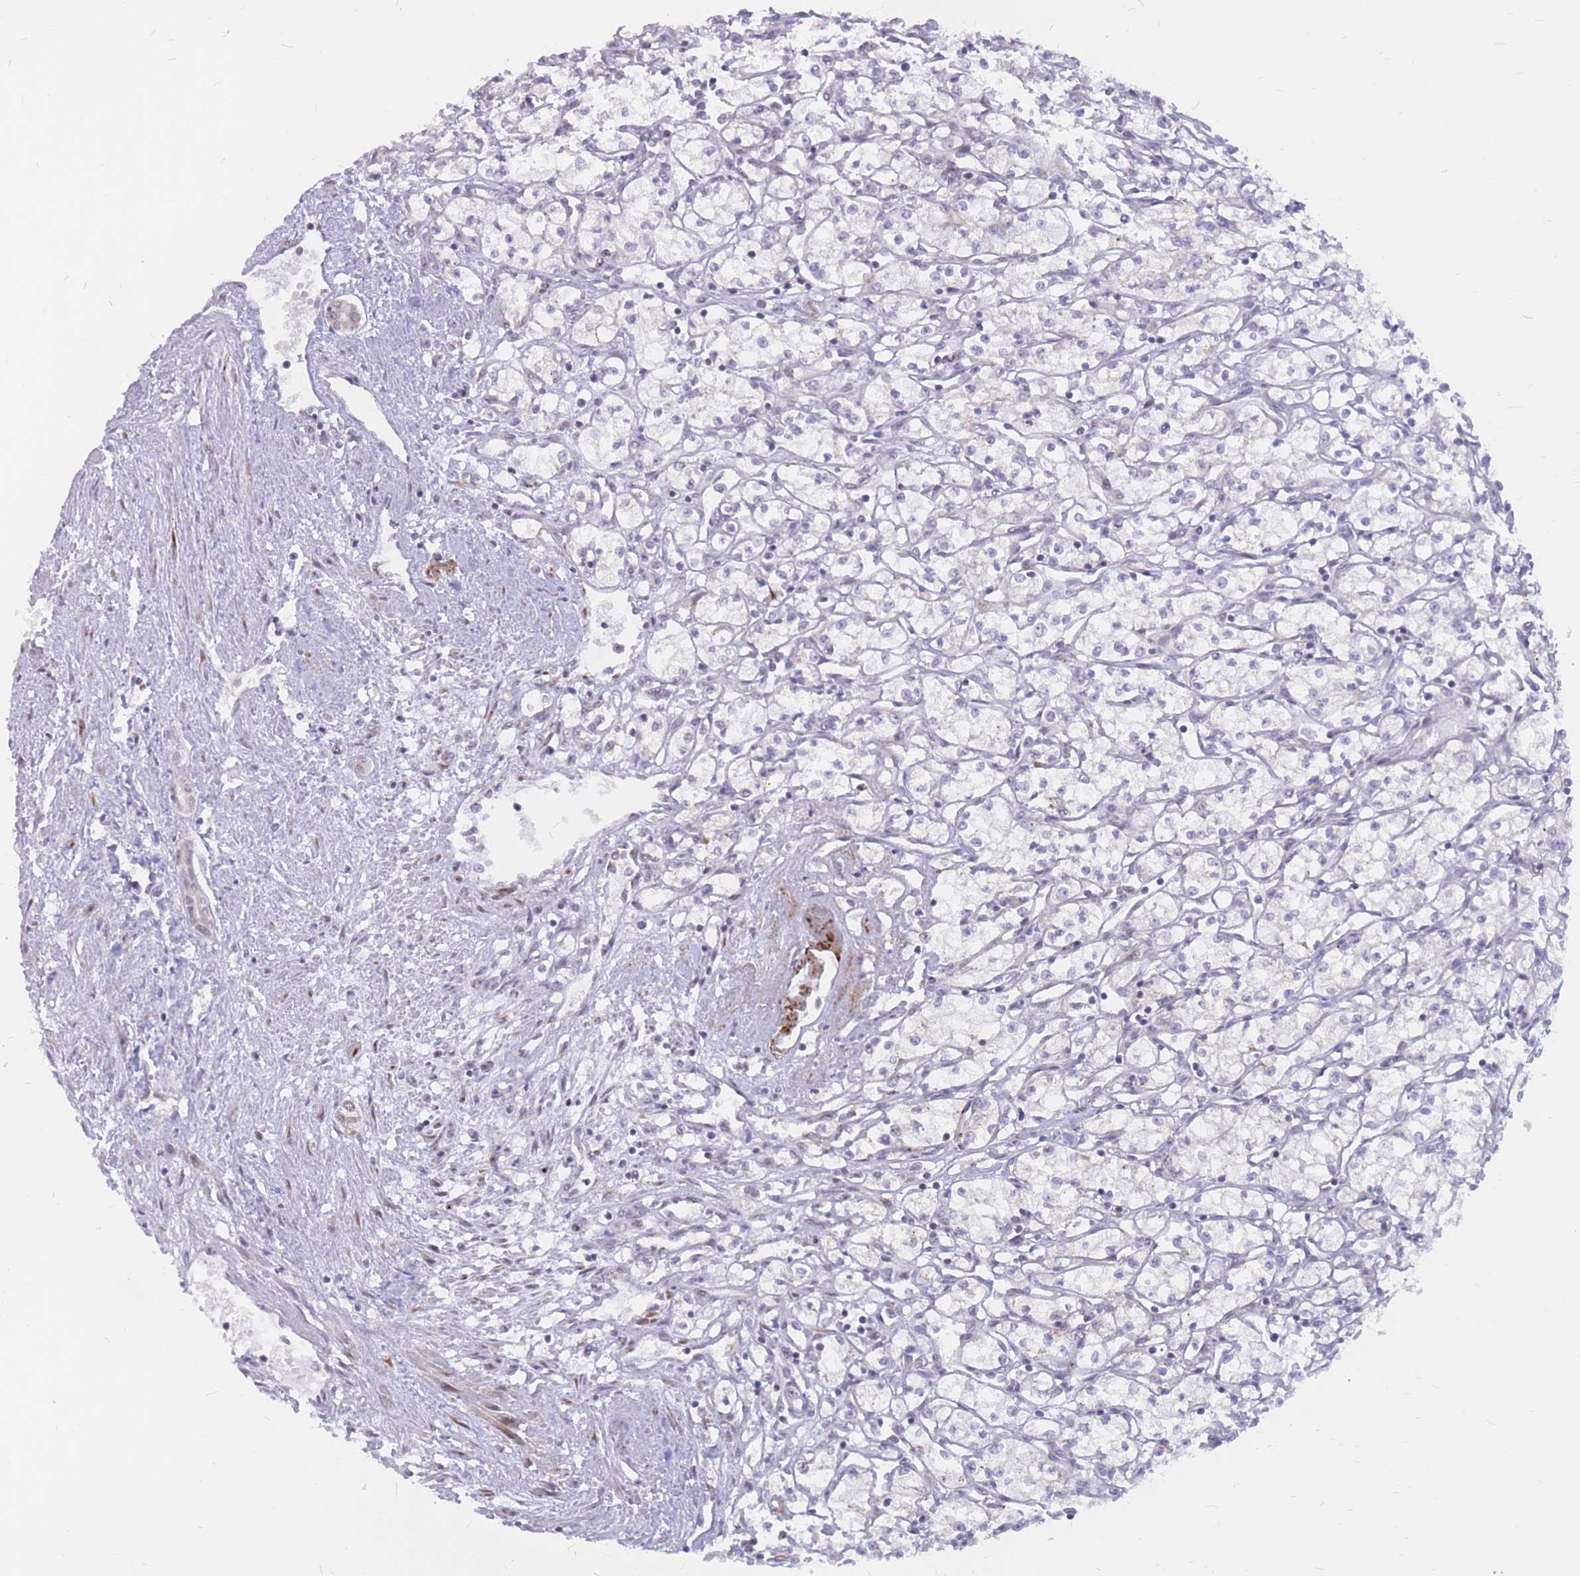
{"staining": {"intensity": "negative", "quantity": "none", "location": "none"}, "tissue": "renal cancer", "cell_type": "Tumor cells", "image_type": "cancer", "snomed": [{"axis": "morphology", "description": "Adenocarcinoma, NOS"}, {"axis": "topography", "description": "Kidney"}], "caption": "This is an immunohistochemistry micrograph of renal cancer (adenocarcinoma). There is no staining in tumor cells.", "gene": "ADD2", "patient": {"sex": "male", "age": 59}}